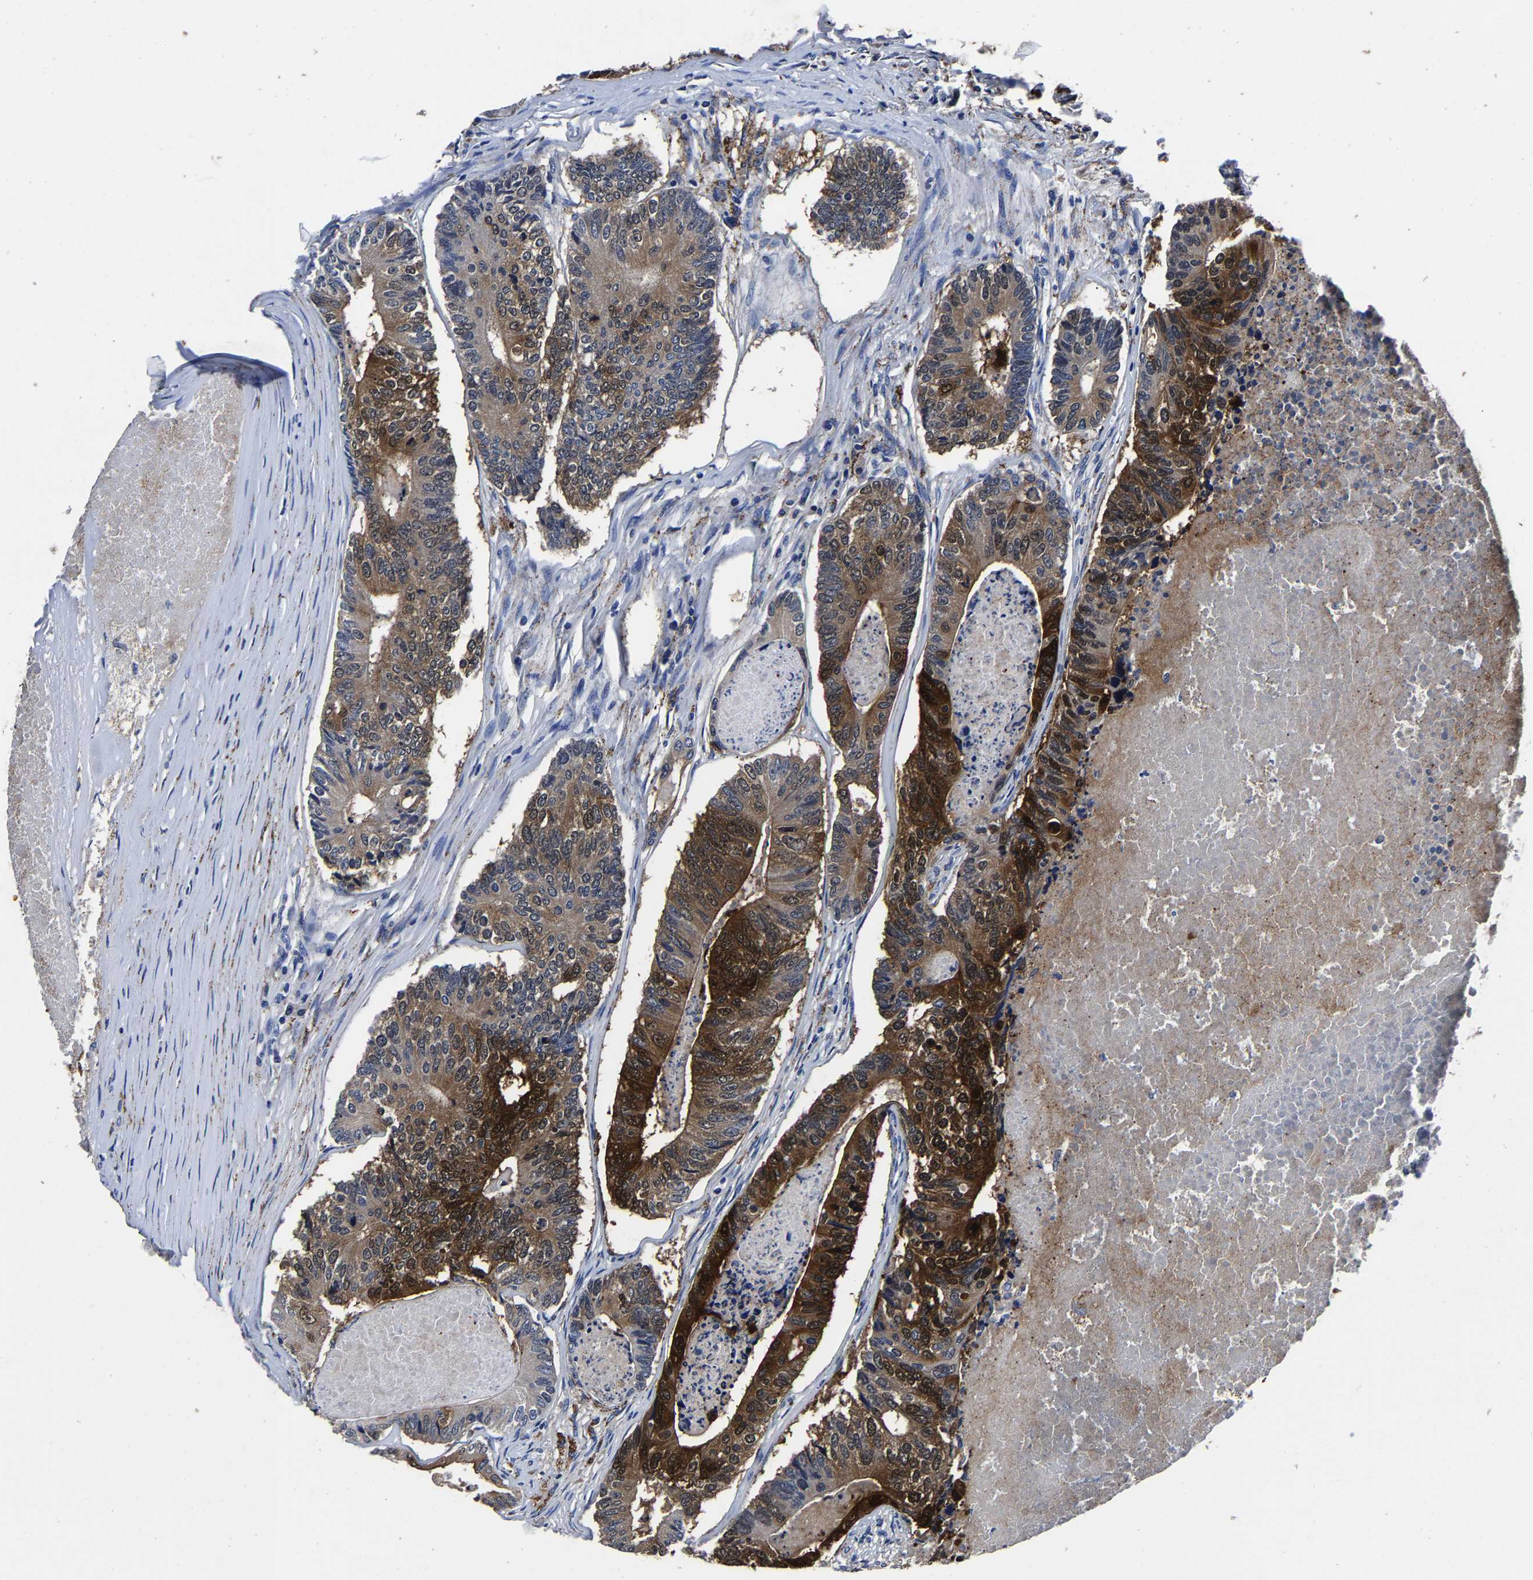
{"staining": {"intensity": "strong", "quantity": ">75%", "location": "cytoplasmic/membranous"}, "tissue": "colorectal cancer", "cell_type": "Tumor cells", "image_type": "cancer", "snomed": [{"axis": "morphology", "description": "Adenocarcinoma, NOS"}, {"axis": "topography", "description": "Colon"}], "caption": "Strong cytoplasmic/membranous expression for a protein is present in about >75% of tumor cells of colorectal adenocarcinoma using immunohistochemistry (IHC).", "gene": "PSPH", "patient": {"sex": "female", "age": 67}}